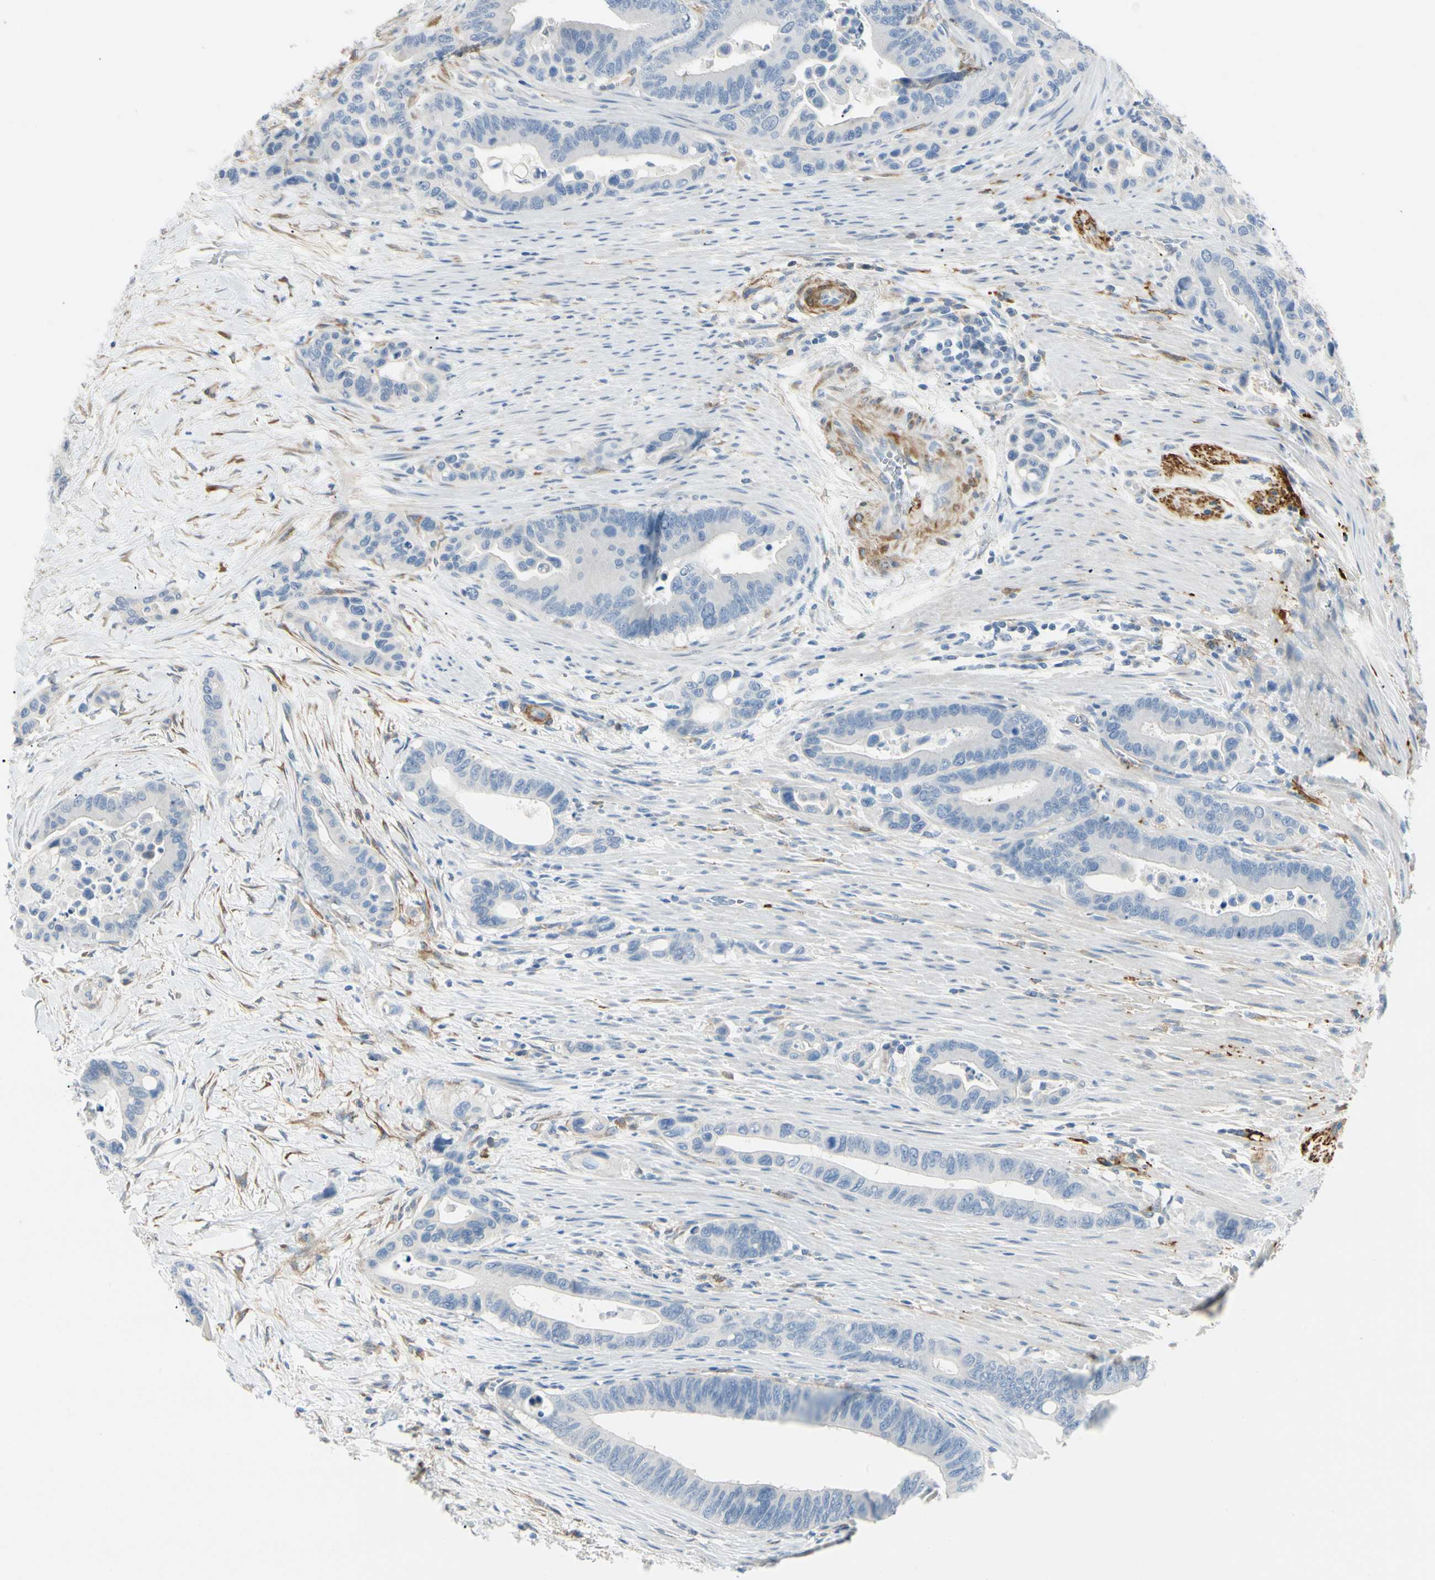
{"staining": {"intensity": "negative", "quantity": "none", "location": "none"}, "tissue": "colorectal cancer", "cell_type": "Tumor cells", "image_type": "cancer", "snomed": [{"axis": "morphology", "description": "Normal tissue, NOS"}, {"axis": "morphology", "description": "Adenocarcinoma, NOS"}, {"axis": "topography", "description": "Colon"}], "caption": "The IHC image has no significant expression in tumor cells of adenocarcinoma (colorectal) tissue.", "gene": "AMPH", "patient": {"sex": "male", "age": 82}}